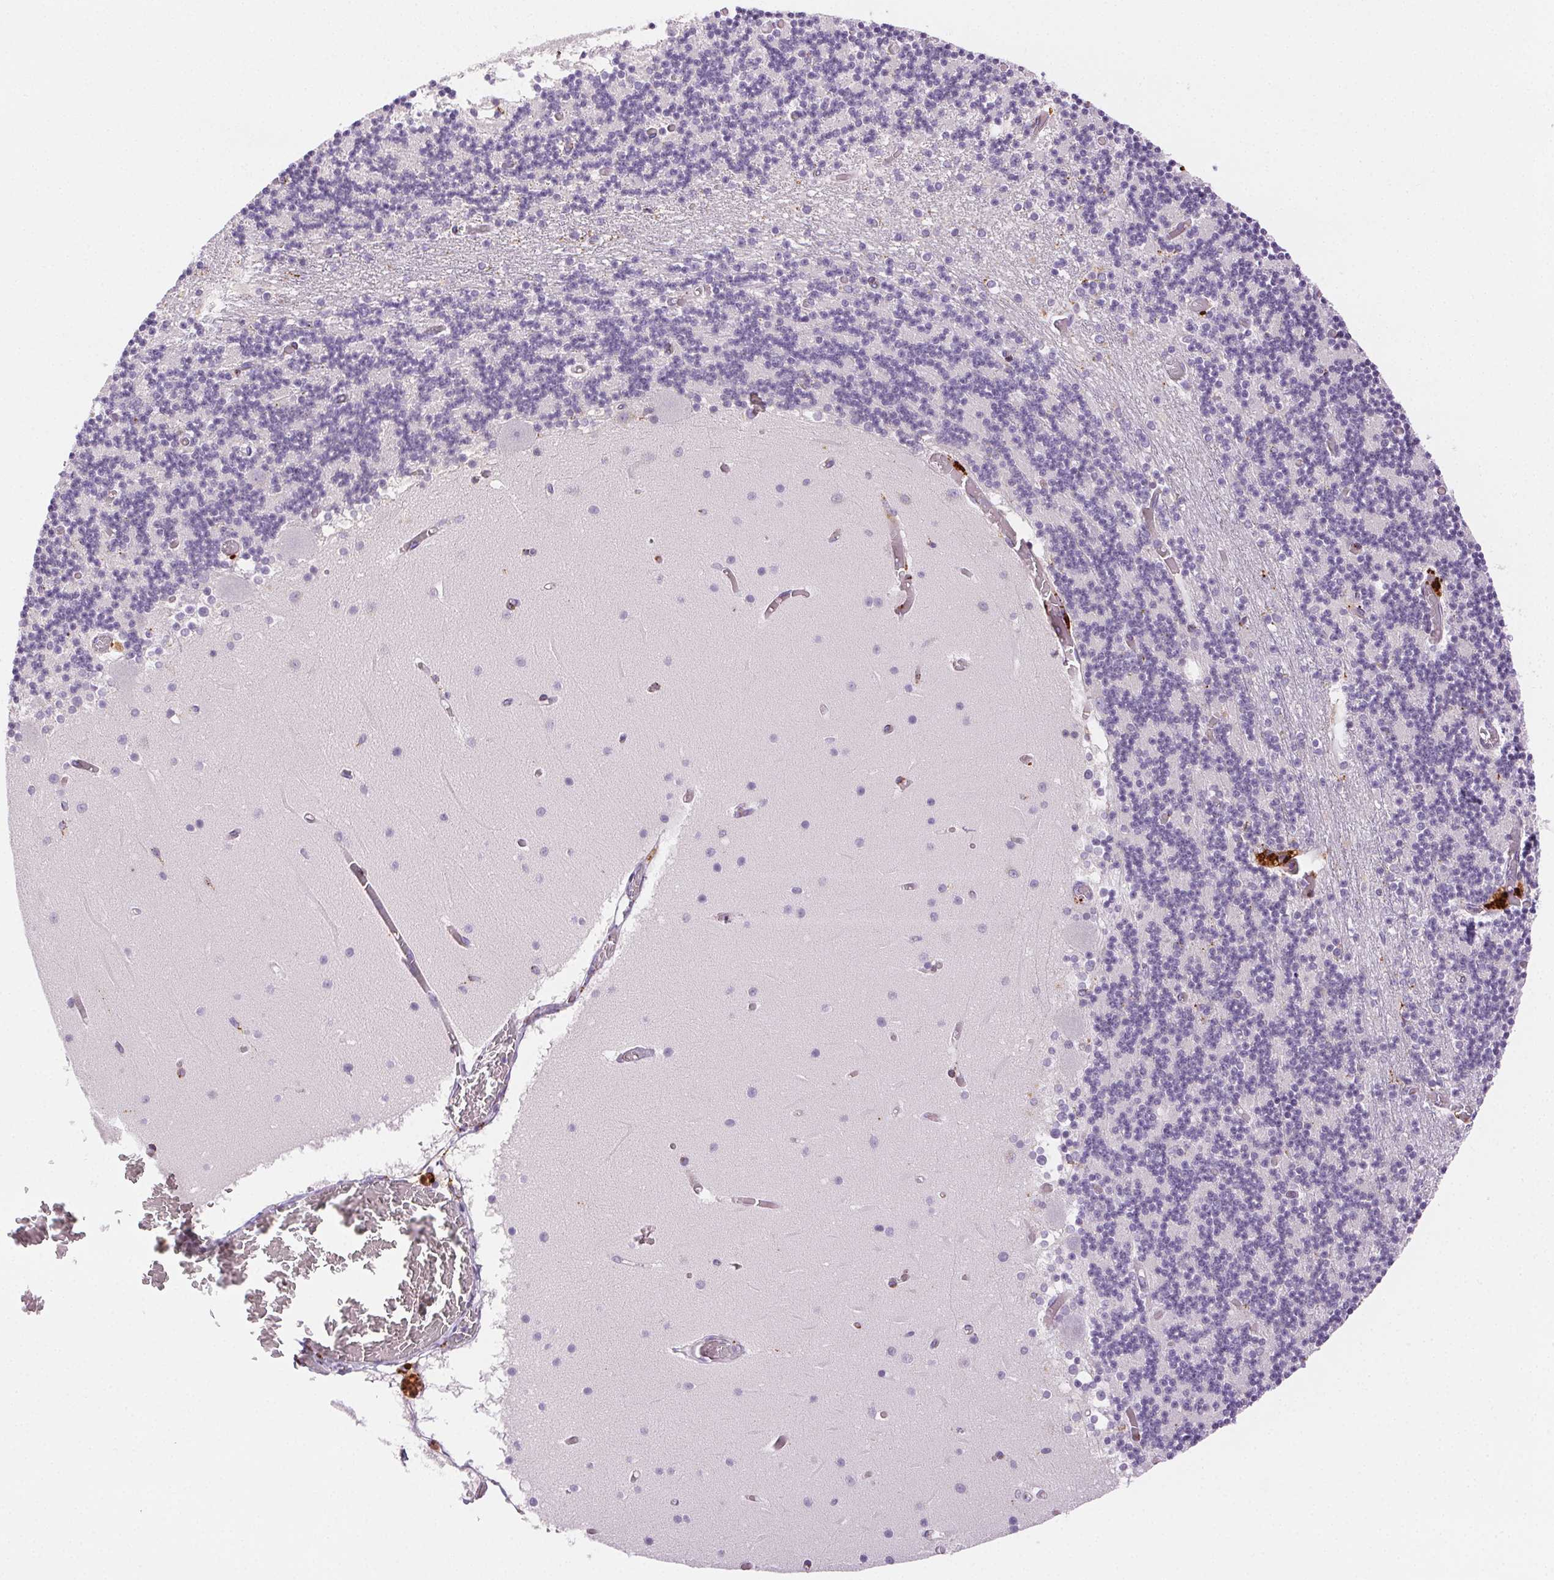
{"staining": {"intensity": "negative", "quantity": "none", "location": "none"}, "tissue": "cerebellum", "cell_type": "Cells in granular layer", "image_type": "normal", "snomed": [{"axis": "morphology", "description": "Normal tissue, NOS"}, {"axis": "topography", "description": "Cerebellum"}], "caption": "The image displays no significant expression in cells in granular layer of cerebellum.", "gene": "SCPEP1", "patient": {"sex": "female", "age": 28}}